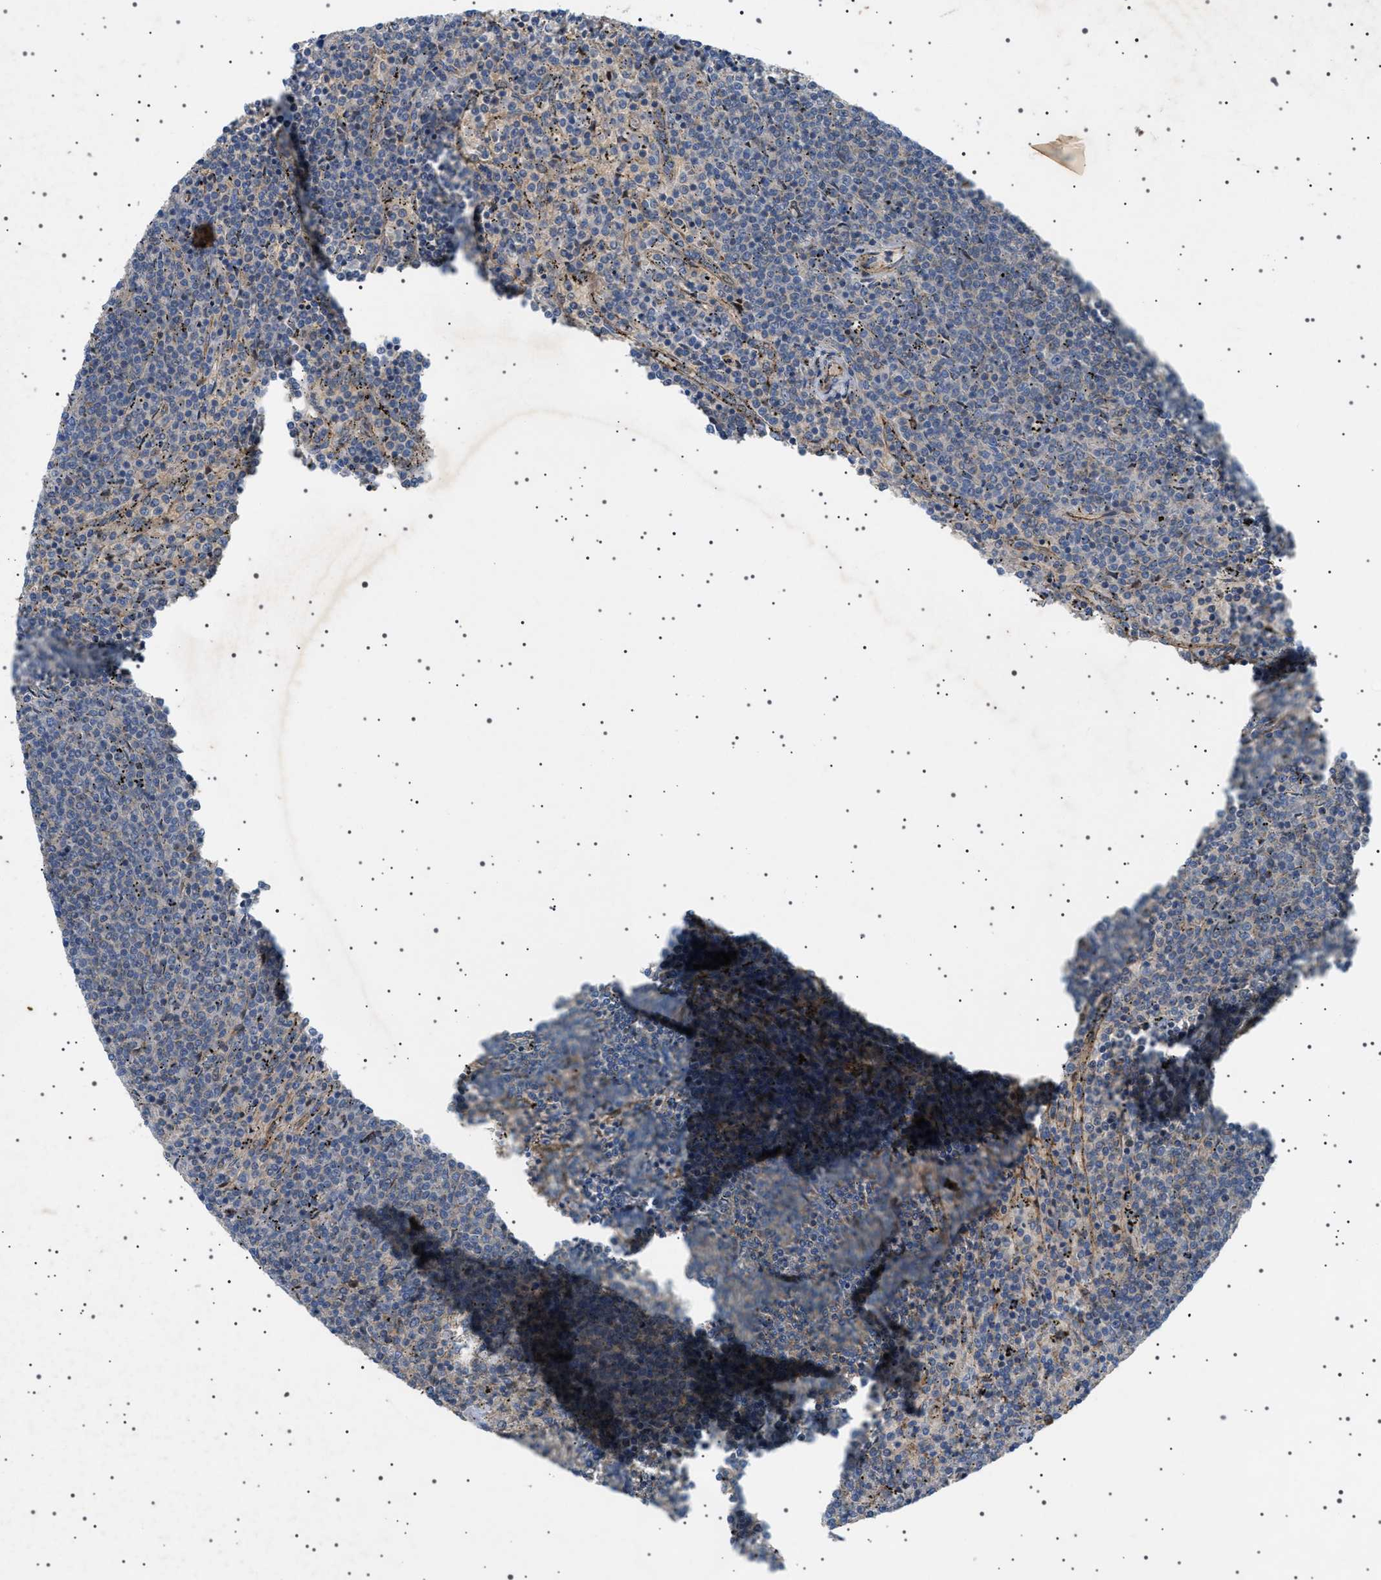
{"staining": {"intensity": "negative", "quantity": "none", "location": "none"}, "tissue": "lymphoma", "cell_type": "Tumor cells", "image_type": "cancer", "snomed": [{"axis": "morphology", "description": "Malignant lymphoma, non-Hodgkin's type, Low grade"}, {"axis": "topography", "description": "Spleen"}], "caption": "Immunohistochemical staining of lymphoma exhibits no significant positivity in tumor cells. The staining is performed using DAB brown chromogen with nuclei counter-stained in using hematoxylin.", "gene": "CCDC186", "patient": {"sex": "female", "age": 50}}